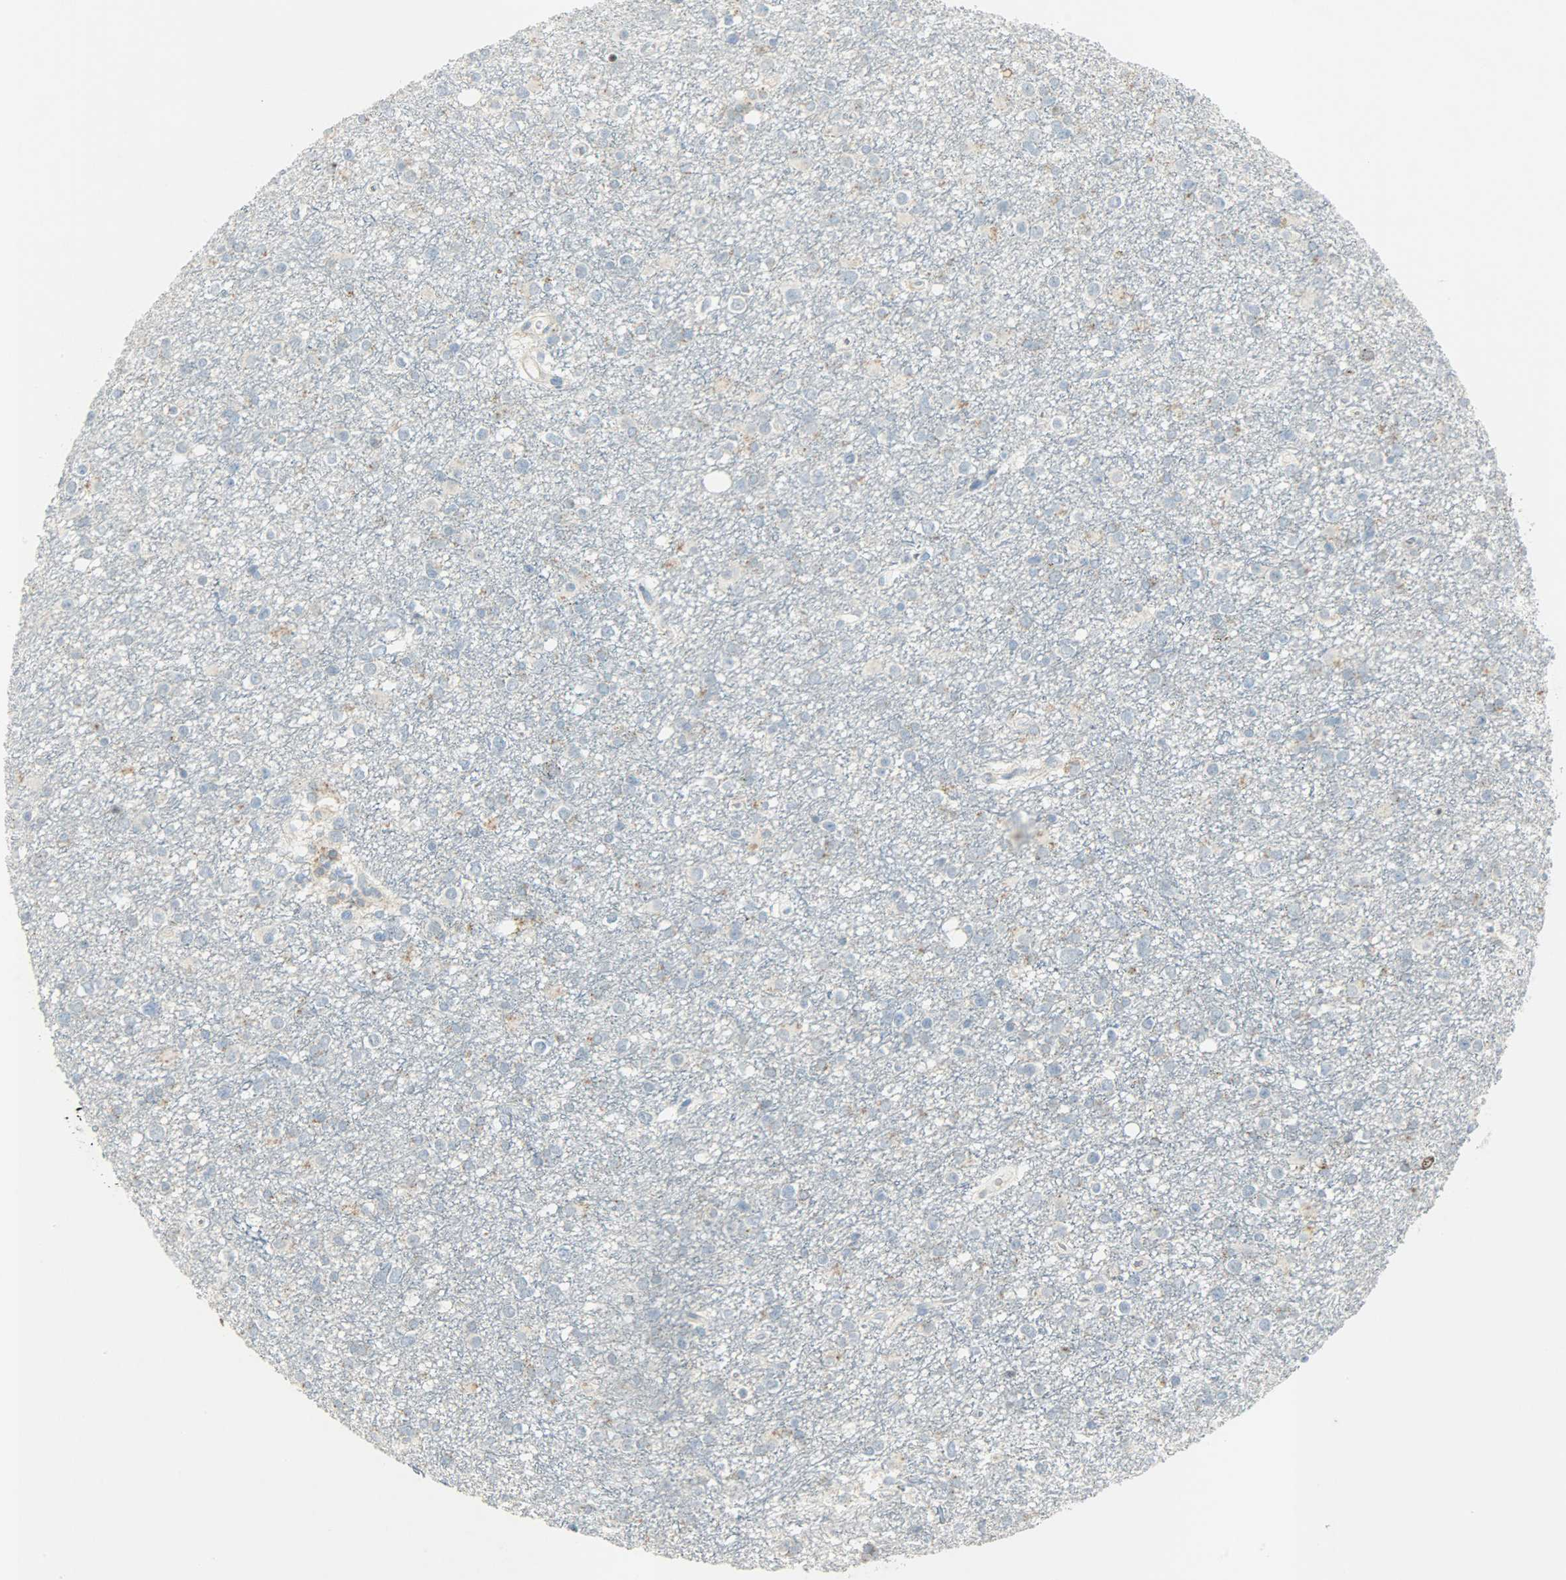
{"staining": {"intensity": "negative", "quantity": "none", "location": "none"}, "tissue": "glioma", "cell_type": "Tumor cells", "image_type": "cancer", "snomed": [{"axis": "morphology", "description": "Glioma, malignant, Low grade"}, {"axis": "topography", "description": "Brain"}], "caption": "IHC image of human malignant glioma (low-grade) stained for a protein (brown), which demonstrates no staining in tumor cells.", "gene": "AURKB", "patient": {"sex": "male", "age": 42}}